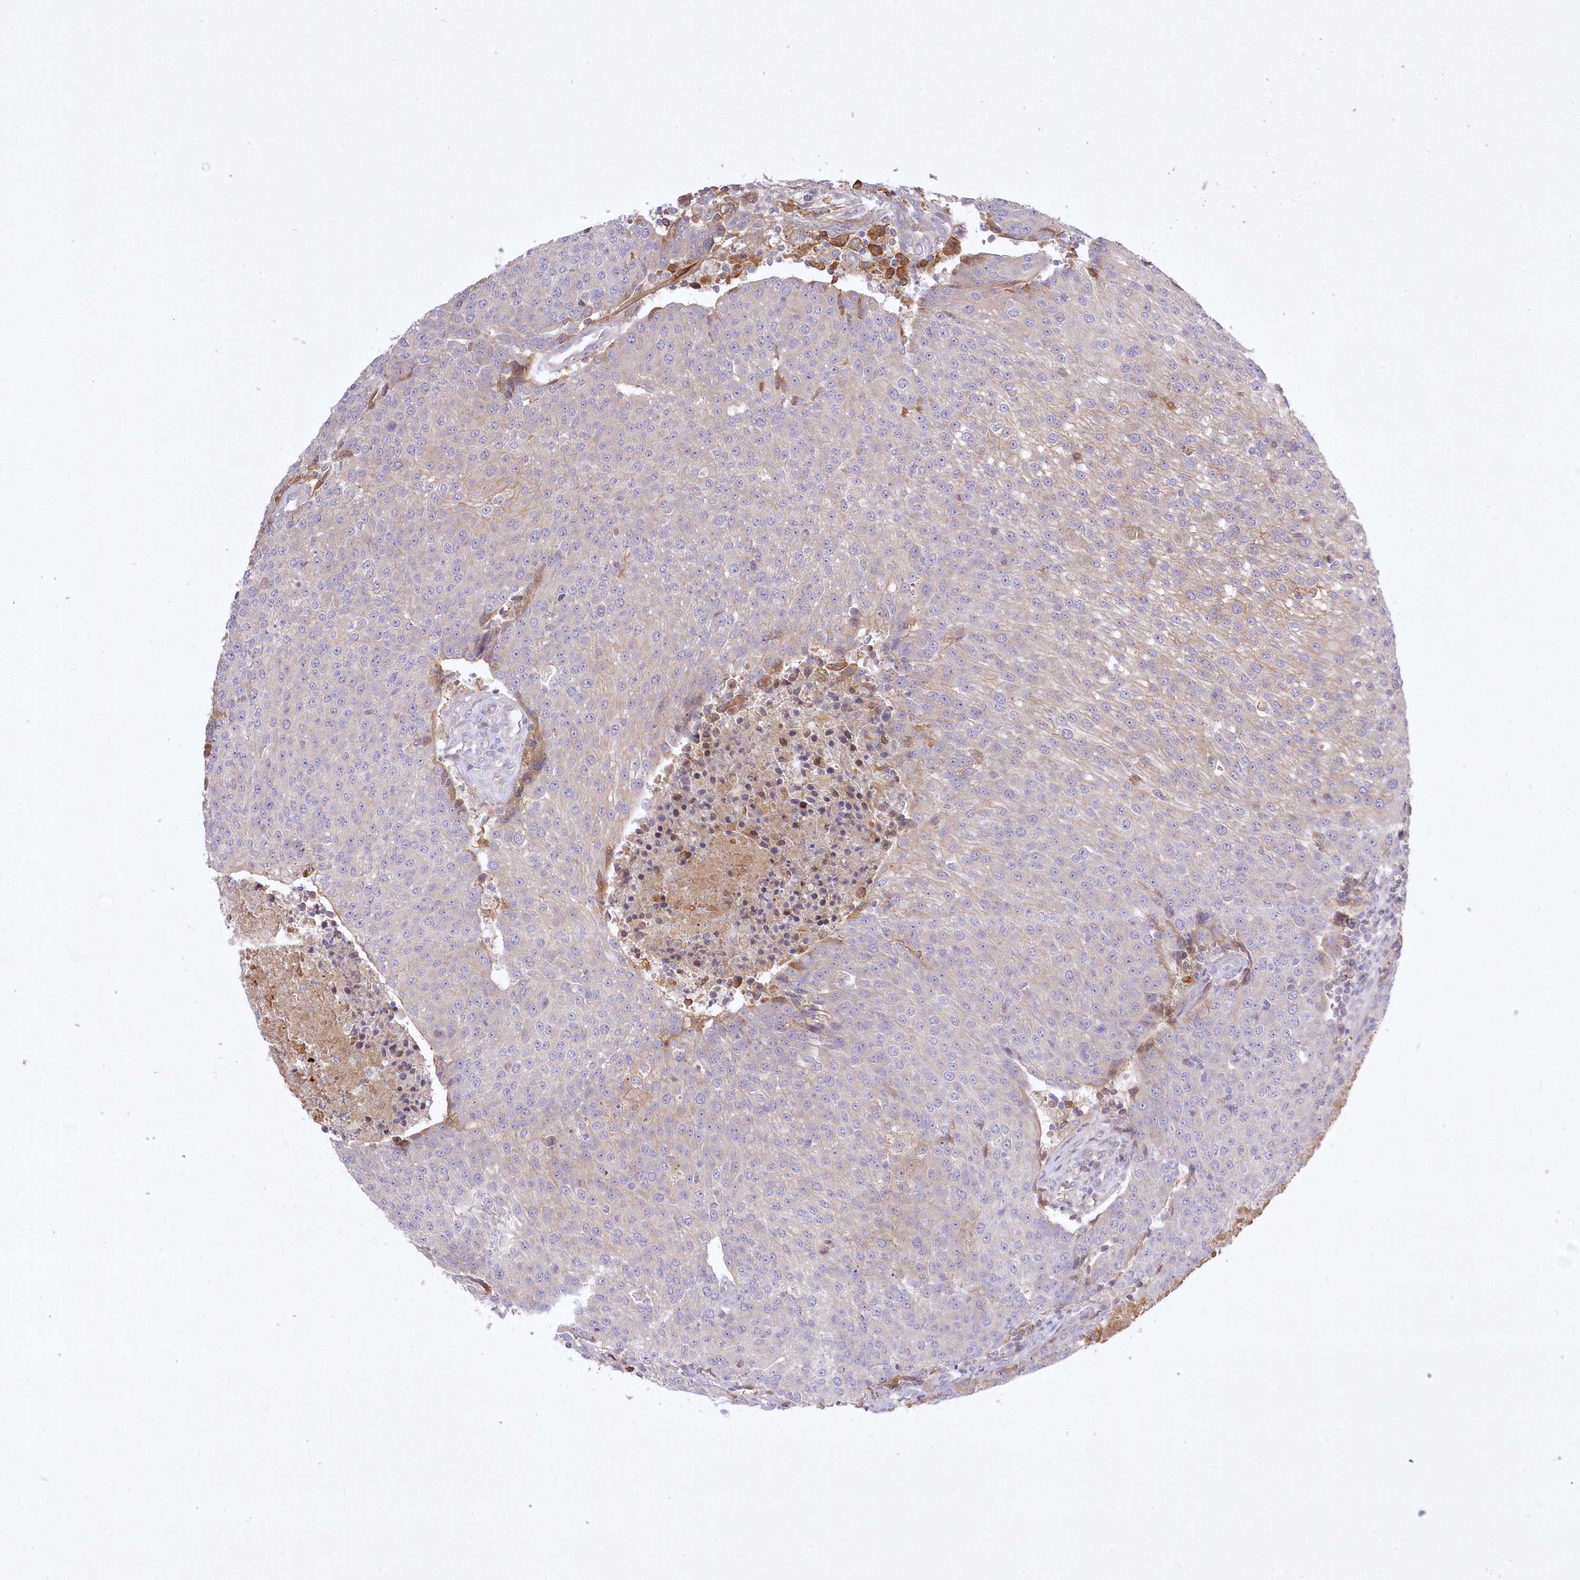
{"staining": {"intensity": "weak", "quantity": "<25%", "location": "cytoplasmic/membranous"}, "tissue": "urothelial cancer", "cell_type": "Tumor cells", "image_type": "cancer", "snomed": [{"axis": "morphology", "description": "Urothelial carcinoma, High grade"}, {"axis": "topography", "description": "Urinary bladder"}], "caption": "Protein analysis of urothelial cancer exhibits no significant positivity in tumor cells.", "gene": "WBP1L", "patient": {"sex": "female", "age": 85}}